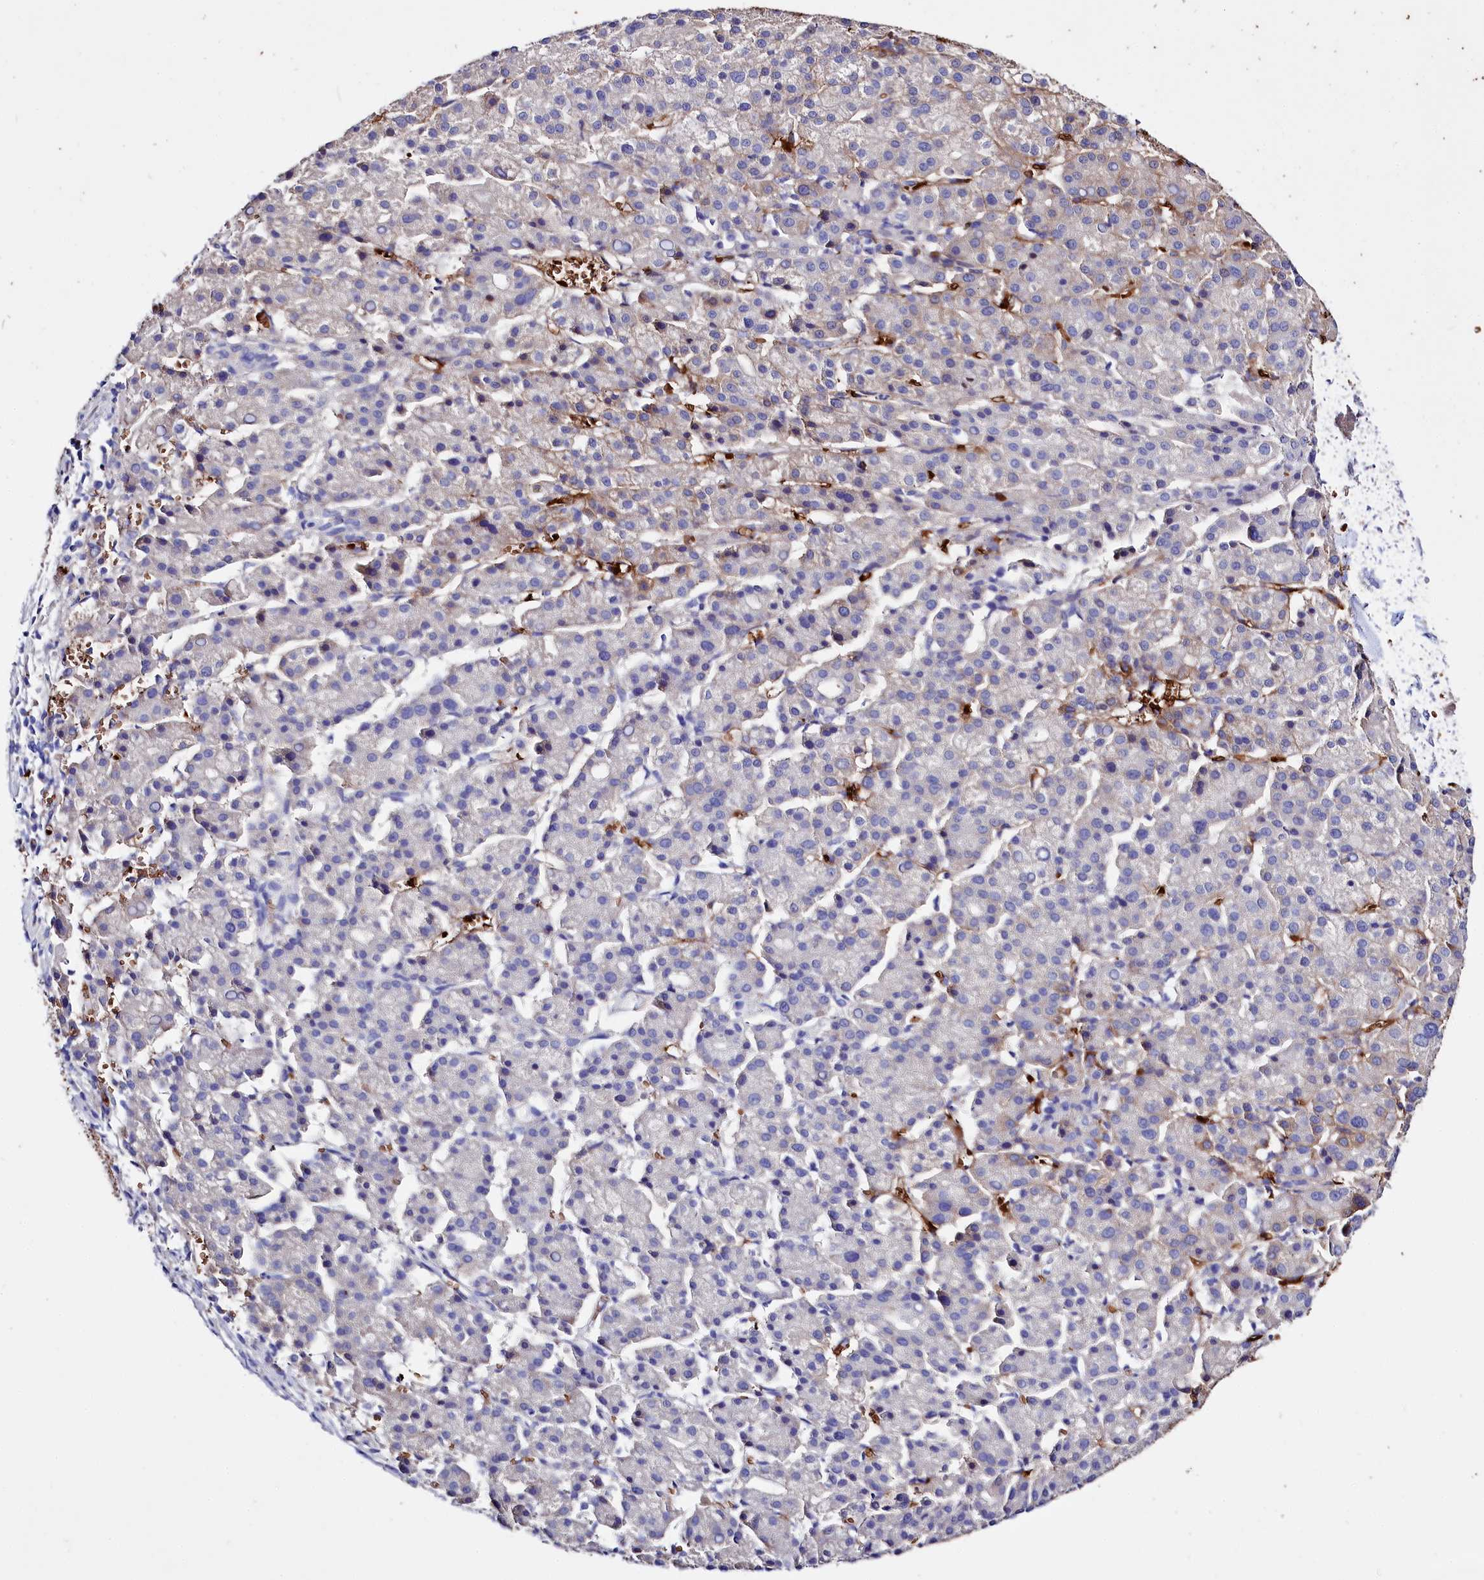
{"staining": {"intensity": "weak", "quantity": "<25%", "location": "cytoplasmic/membranous"}, "tissue": "liver cancer", "cell_type": "Tumor cells", "image_type": "cancer", "snomed": [{"axis": "morphology", "description": "Carcinoma, Hepatocellular, NOS"}, {"axis": "topography", "description": "Liver"}], "caption": "A high-resolution micrograph shows immunohistochemistry staining of liver hepatocellular carcinoma, which exhibits no significant expression in tumor cells.", "gene": "RPUSD3", "patient": {"sex": "female", "age": 58}}